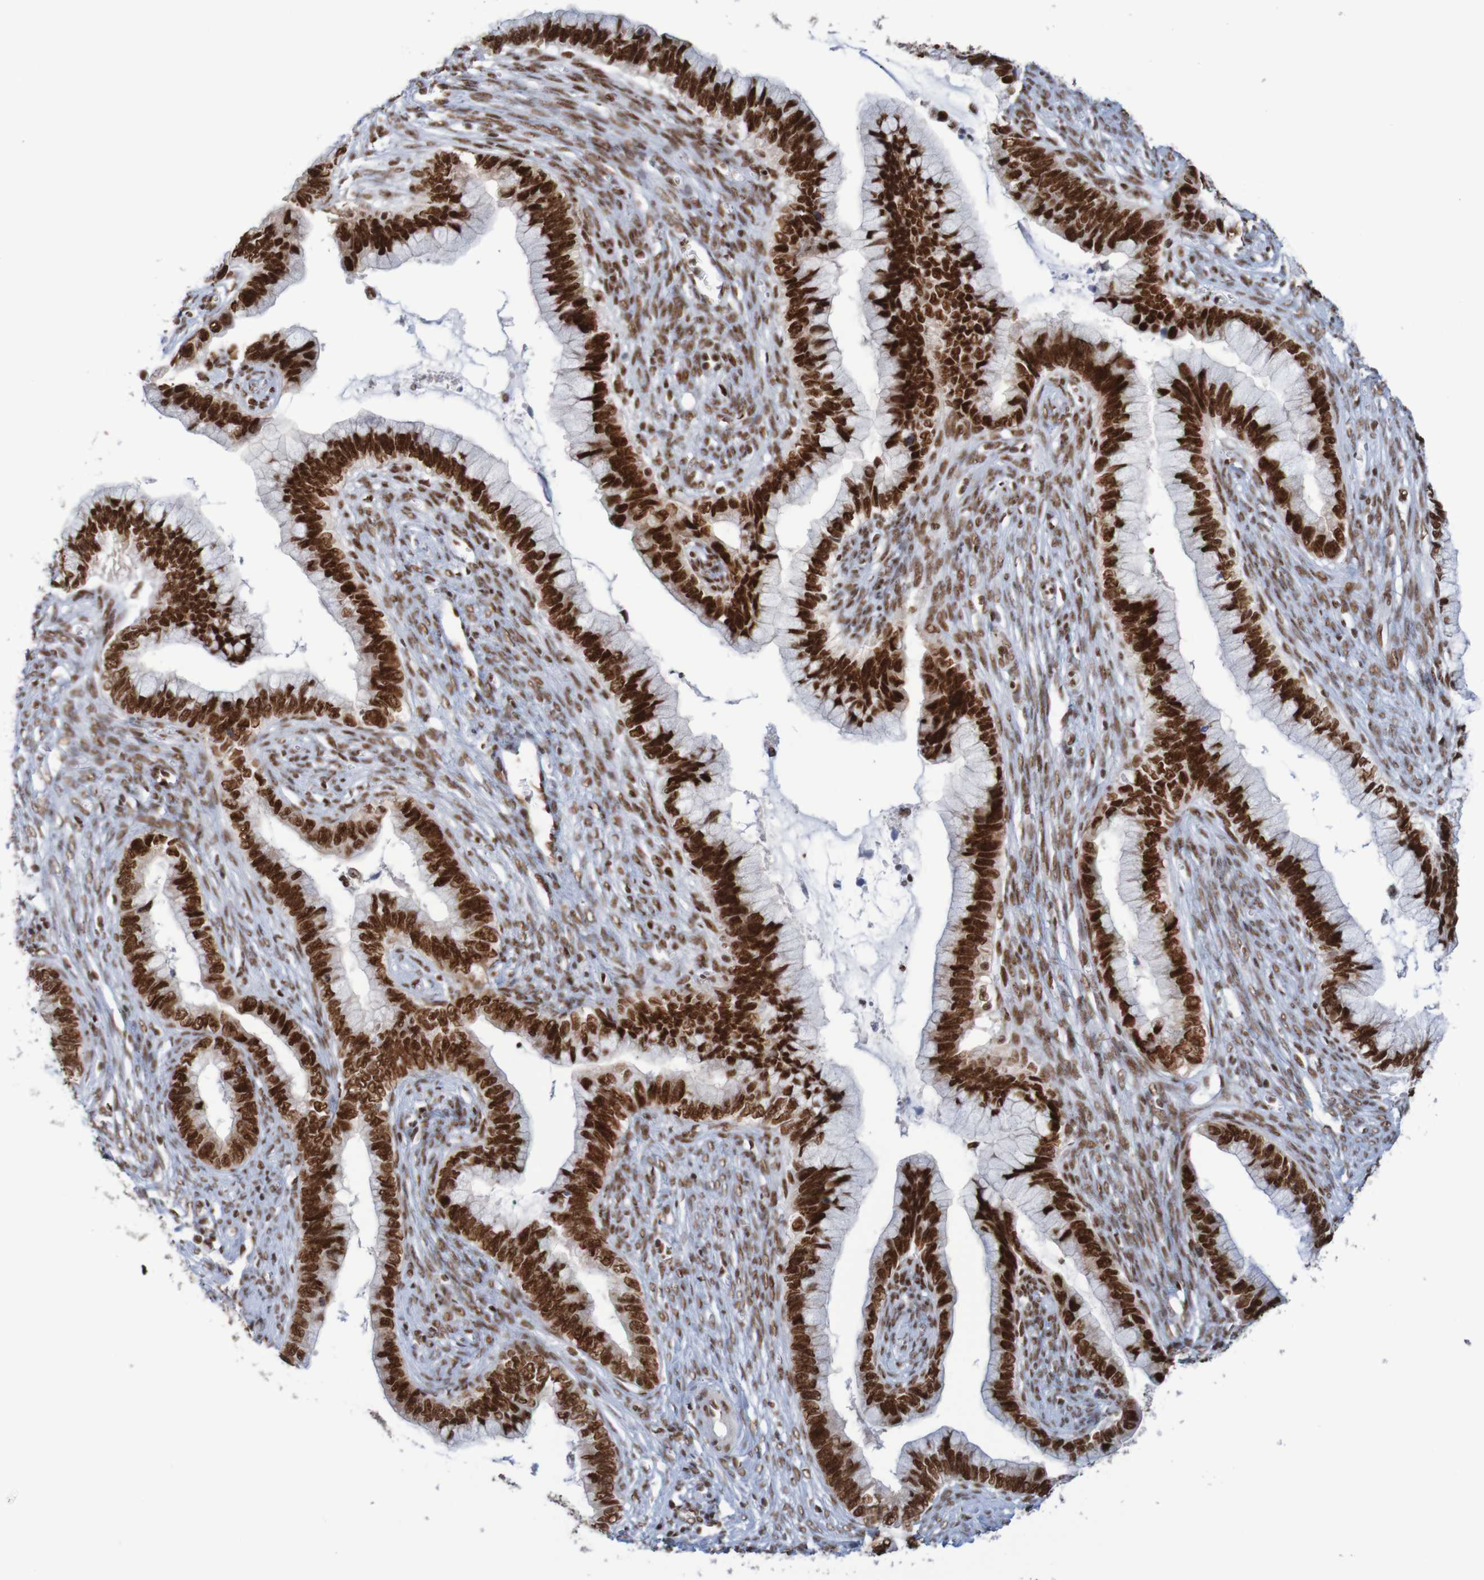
{"staining": {"intensity": "strong", "quantity": ">75%", "location": "nuclear"}, "tissue": "cervical cancer", "cell_type": "Tumor cells", "image_type": "cancer", "snomed": [{"axis": "morphology", "description": "Adenocarcinoma, NOS"}, {"axis": "topography", "description": "Cervix"}], "caption": "Strong nuclear protein positivity is seen in approximately >75% of tumor cells in cervical cancer.", "gene": "THRAP3", "patient": {"sex": "female", "age": 44}}